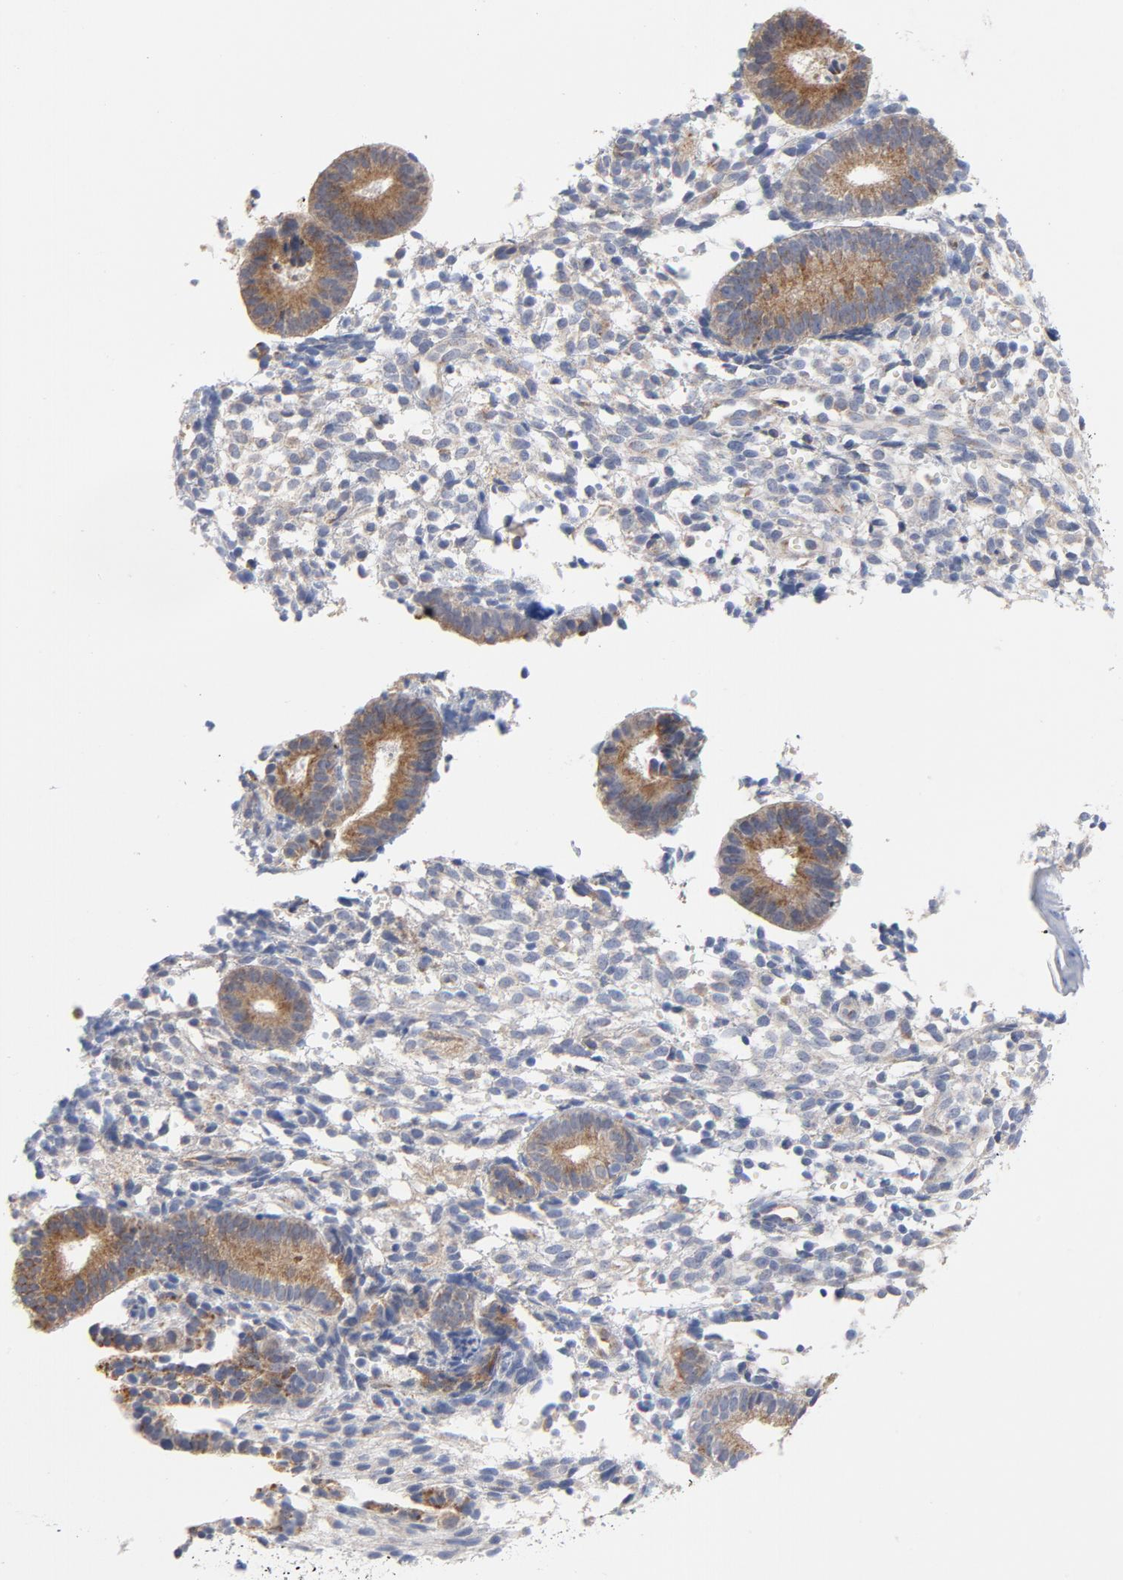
{"staining": {"intensity": "negative", "quantity": "none", "location": "none"}, "tissue": "endometrium", "cell_type": "Cells in endometrial stroma", "image_type": "normal", "snomed": [{"axis": "morphology", "description": "Normal tissue, NOS"}, {"axis": "topography", "description": "Uterus"}, {"axis": "topography", "description": "Endometrium"}], "caption": "Protein analysis of normal endometrium demonstrates no significant positivity in cells in endometrial stroma. (IHC, brightfield microscopy, high magnification).", "gene": "RAPGEF3", "patient": {"sex": "female", "age": 33}}